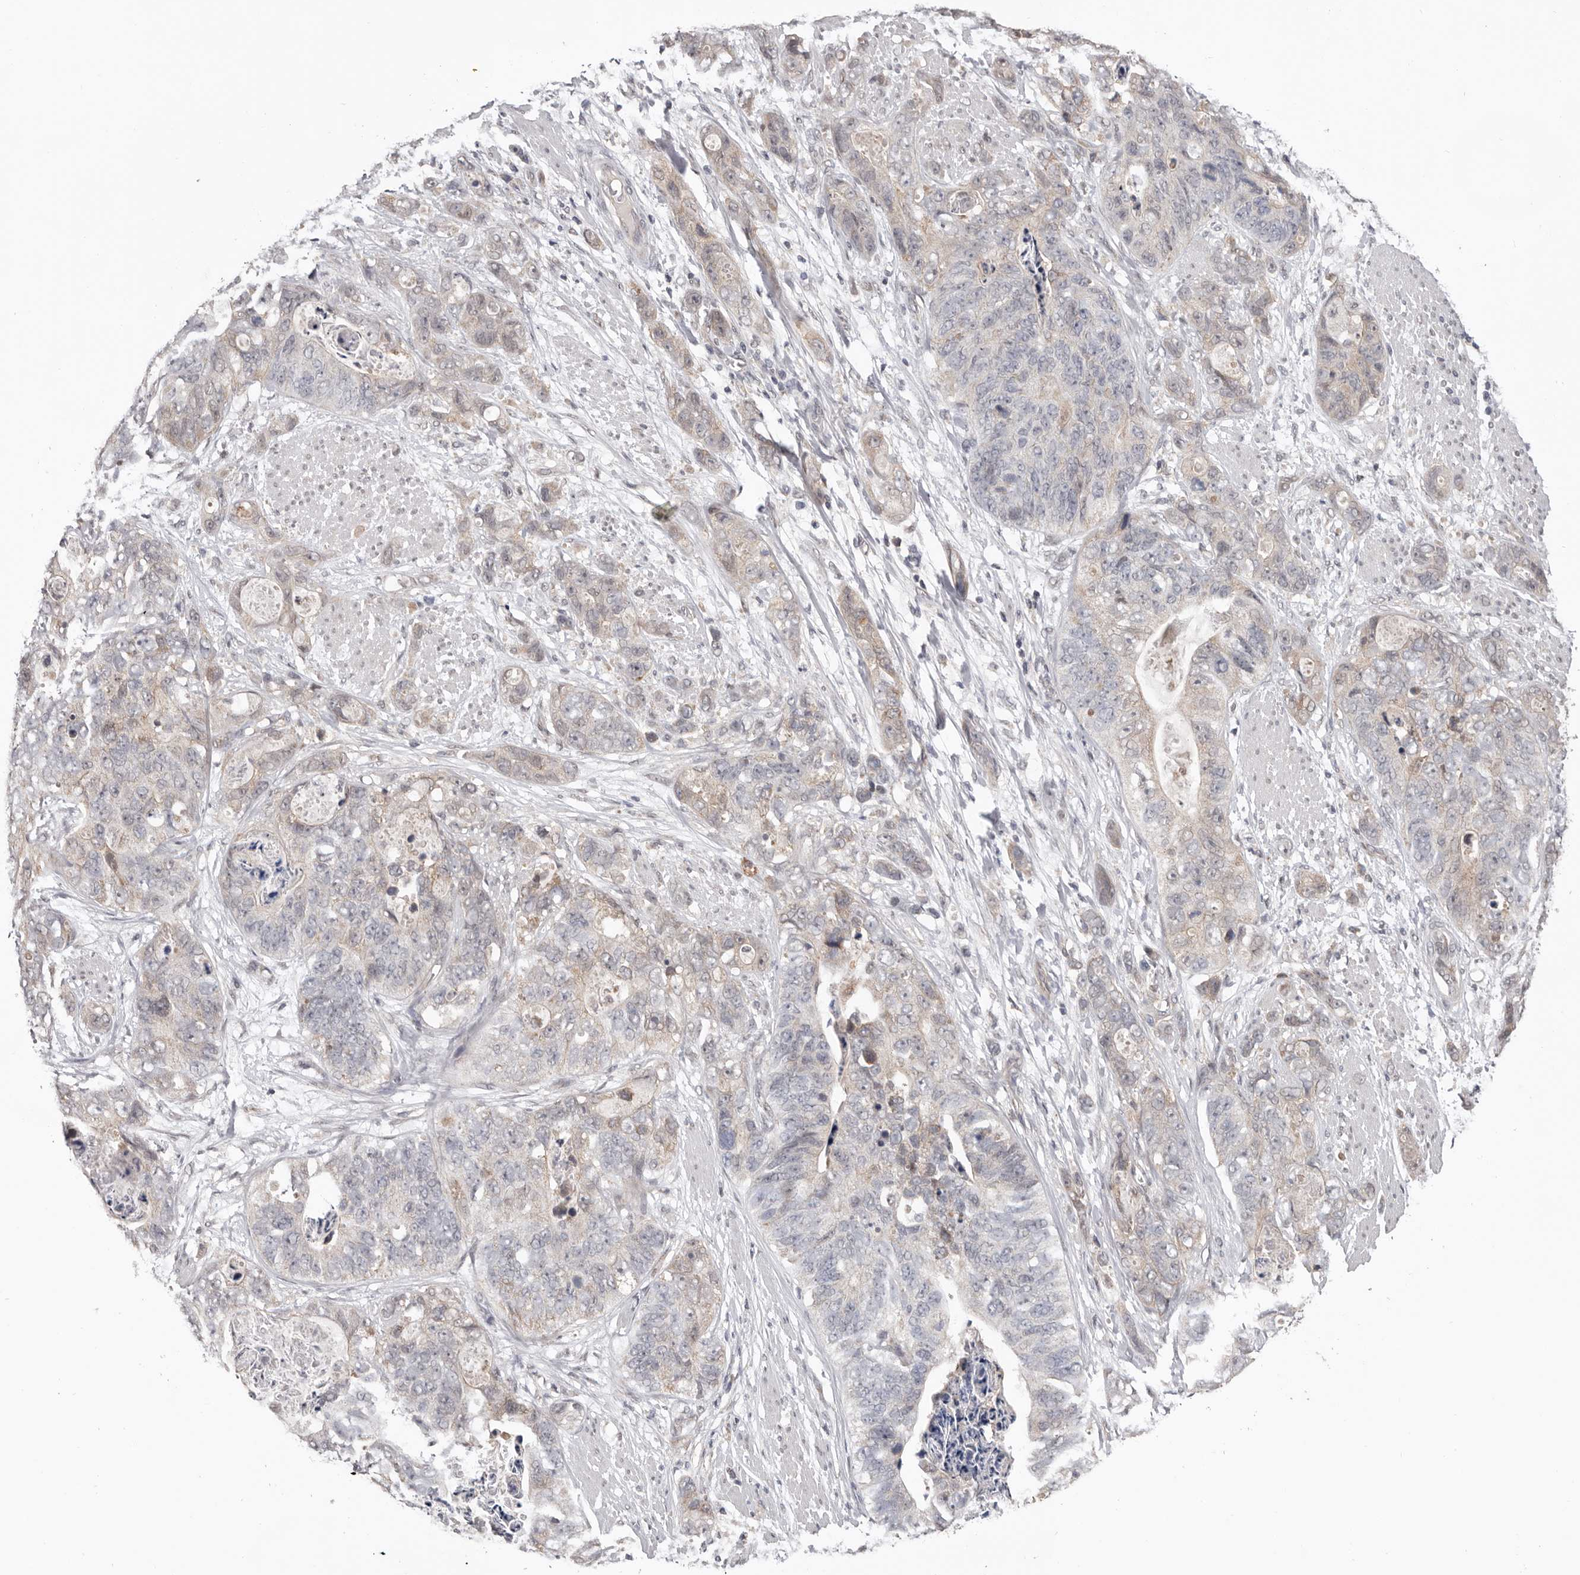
{"staining": {"intensity": "weak", "quantity": "<25%", "location": "cytoplasmic/membranous"}, "tissue": "stomach cancer", "cell_type": "Tumor cells", "image_type": "cancer", "snomed": [{"axis": "morphology", "description": "Adenocarcinoma, NOS"}, {"axis": "topography", "description": "Stomach"}], "caption": "IHC of stomach cancer (adenocarcinoma) shows no positivity in tumor cells. (Immunohistochemistry (ihc), brightfield microscopy, high magnification).", "gene": "MOGAT2", "patient": {"sex": "female", "age": 89}}